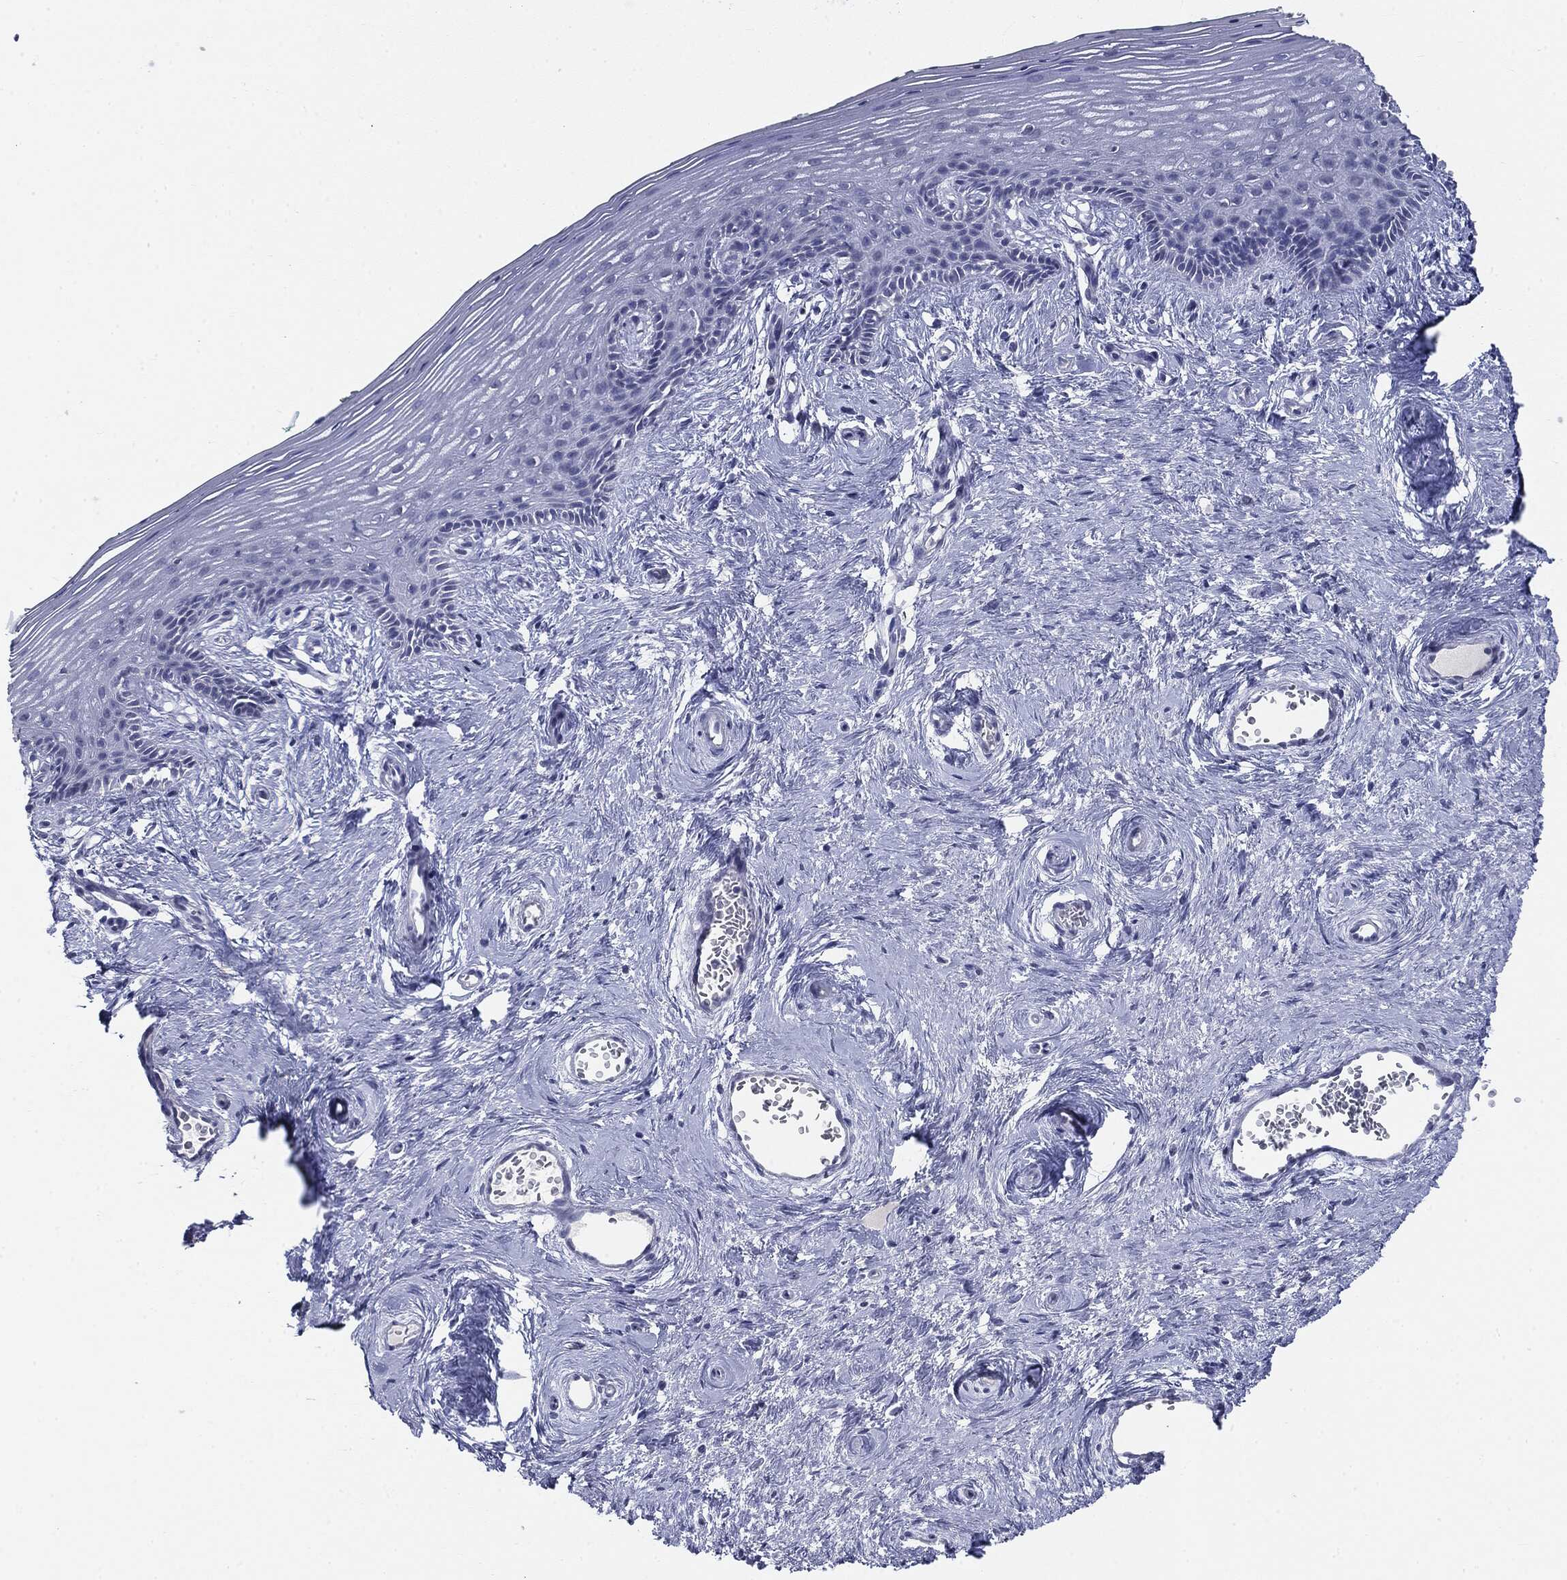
{"staining": {"intensity": "negative", "quantity": "none", "location": "none"}, "tissue": "vagina", "cell_type": "Squamous epithelial cells", "image_type": "normal", "snomed": [{"axis": "morphology", "description": "Normal tissue, NOS"}, {"axis": "topography", "description": "Vagina"}], "caption": "Protein analysis of normal vagina shows no significant staining in squamous epithelial cells.", "gene": "CGB1", "patient": {"sex": "female", "age": 45}}